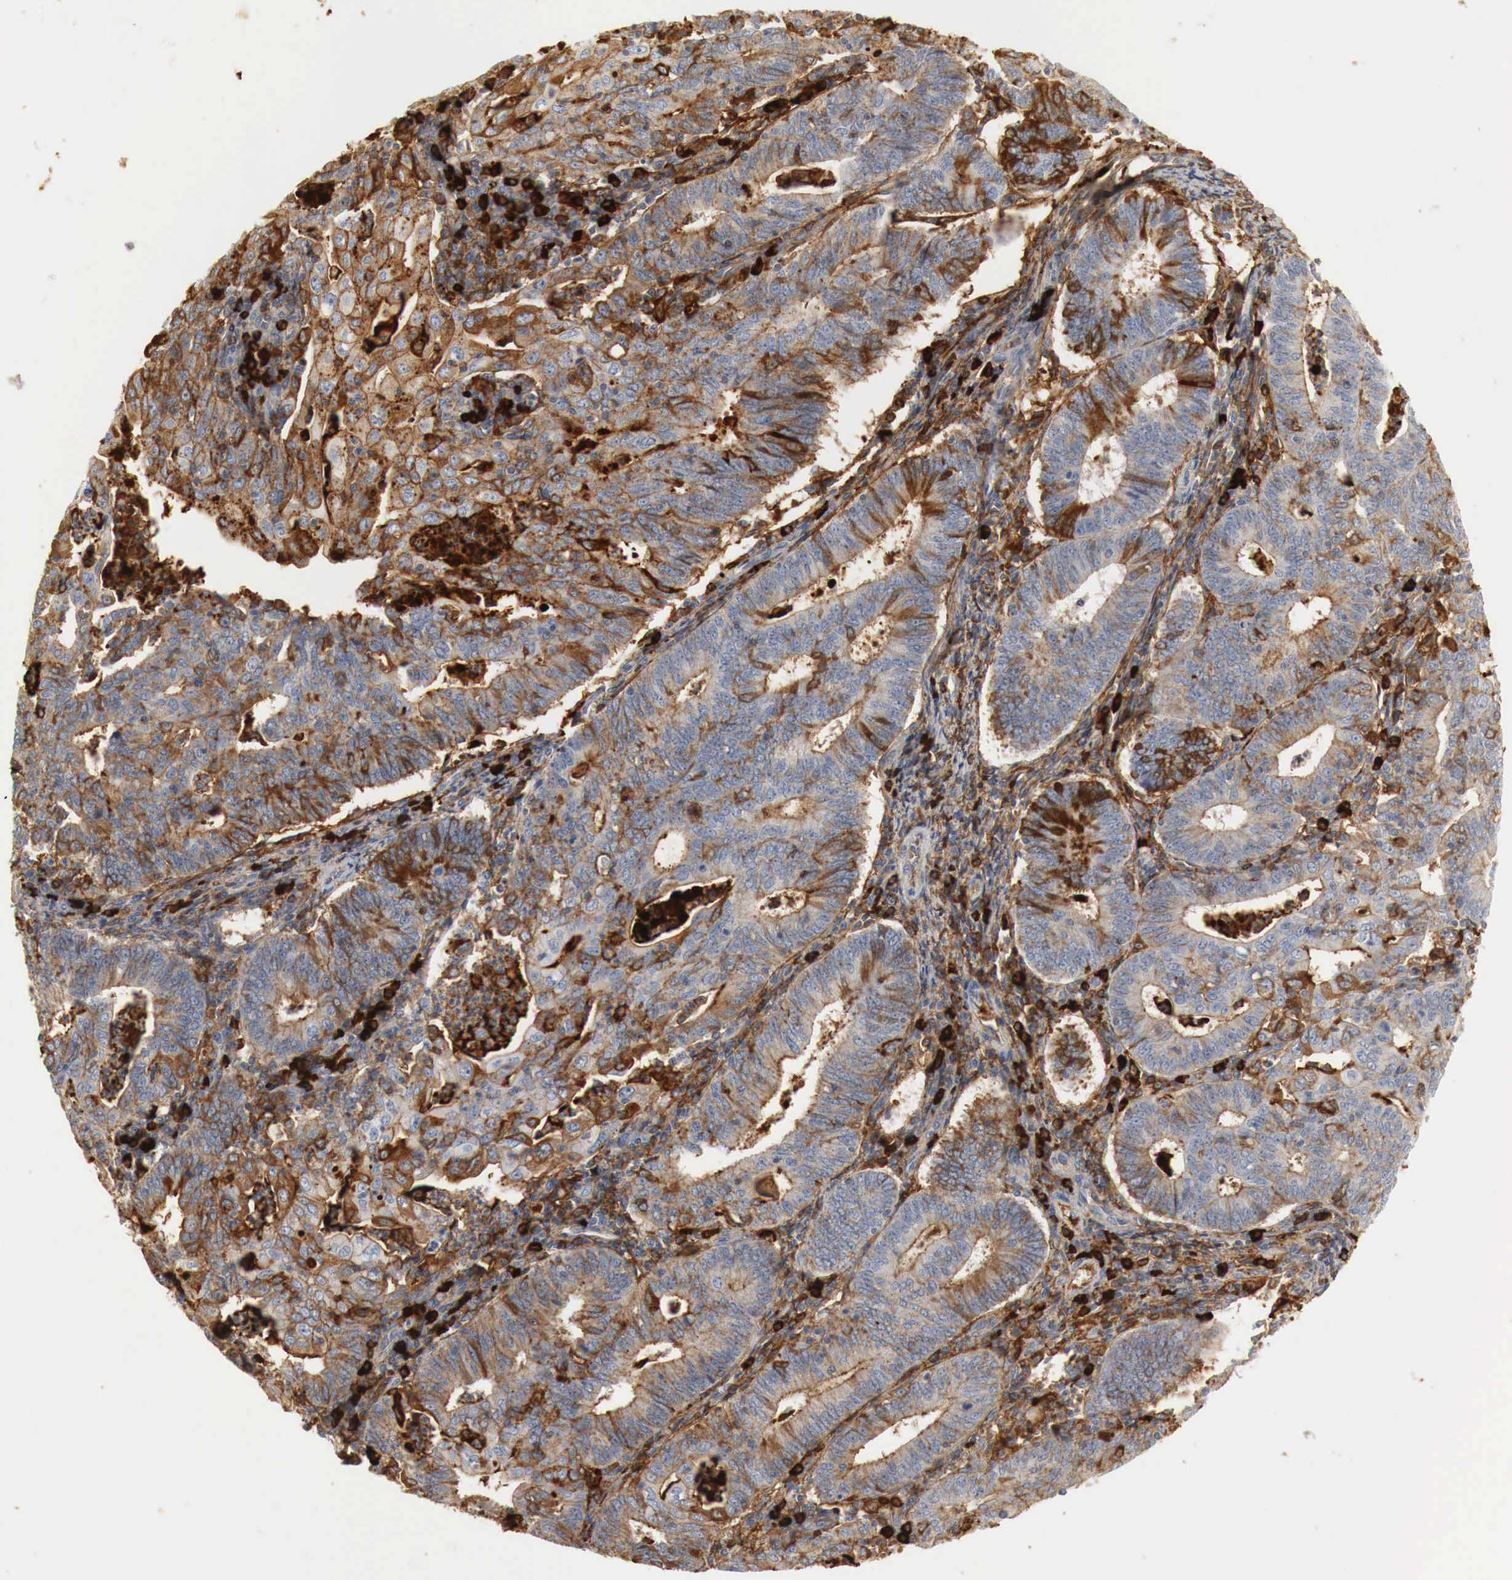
{"staining": {"intensity": "moderate", "quantity": "25%-75%", "location": "cytoplasmic/membranous"}, "tissue": "endometrial cancer", "cell_type": "Tumor cells", "image_type": "cancer", "snomed": [{"axis": "morphology", "description": "Adenocarcinoma, NOS"}, {"axis": "topography", "description": "Endometrium"}], "caption": "Tumor cells show medium levels of moderate cytoplasmic/membranous staining in about 25%-75% of cells in adenocarcinoma (endometrial).", "gene": "IGLC3", "patient": {"sex": "female", "age": 60}}